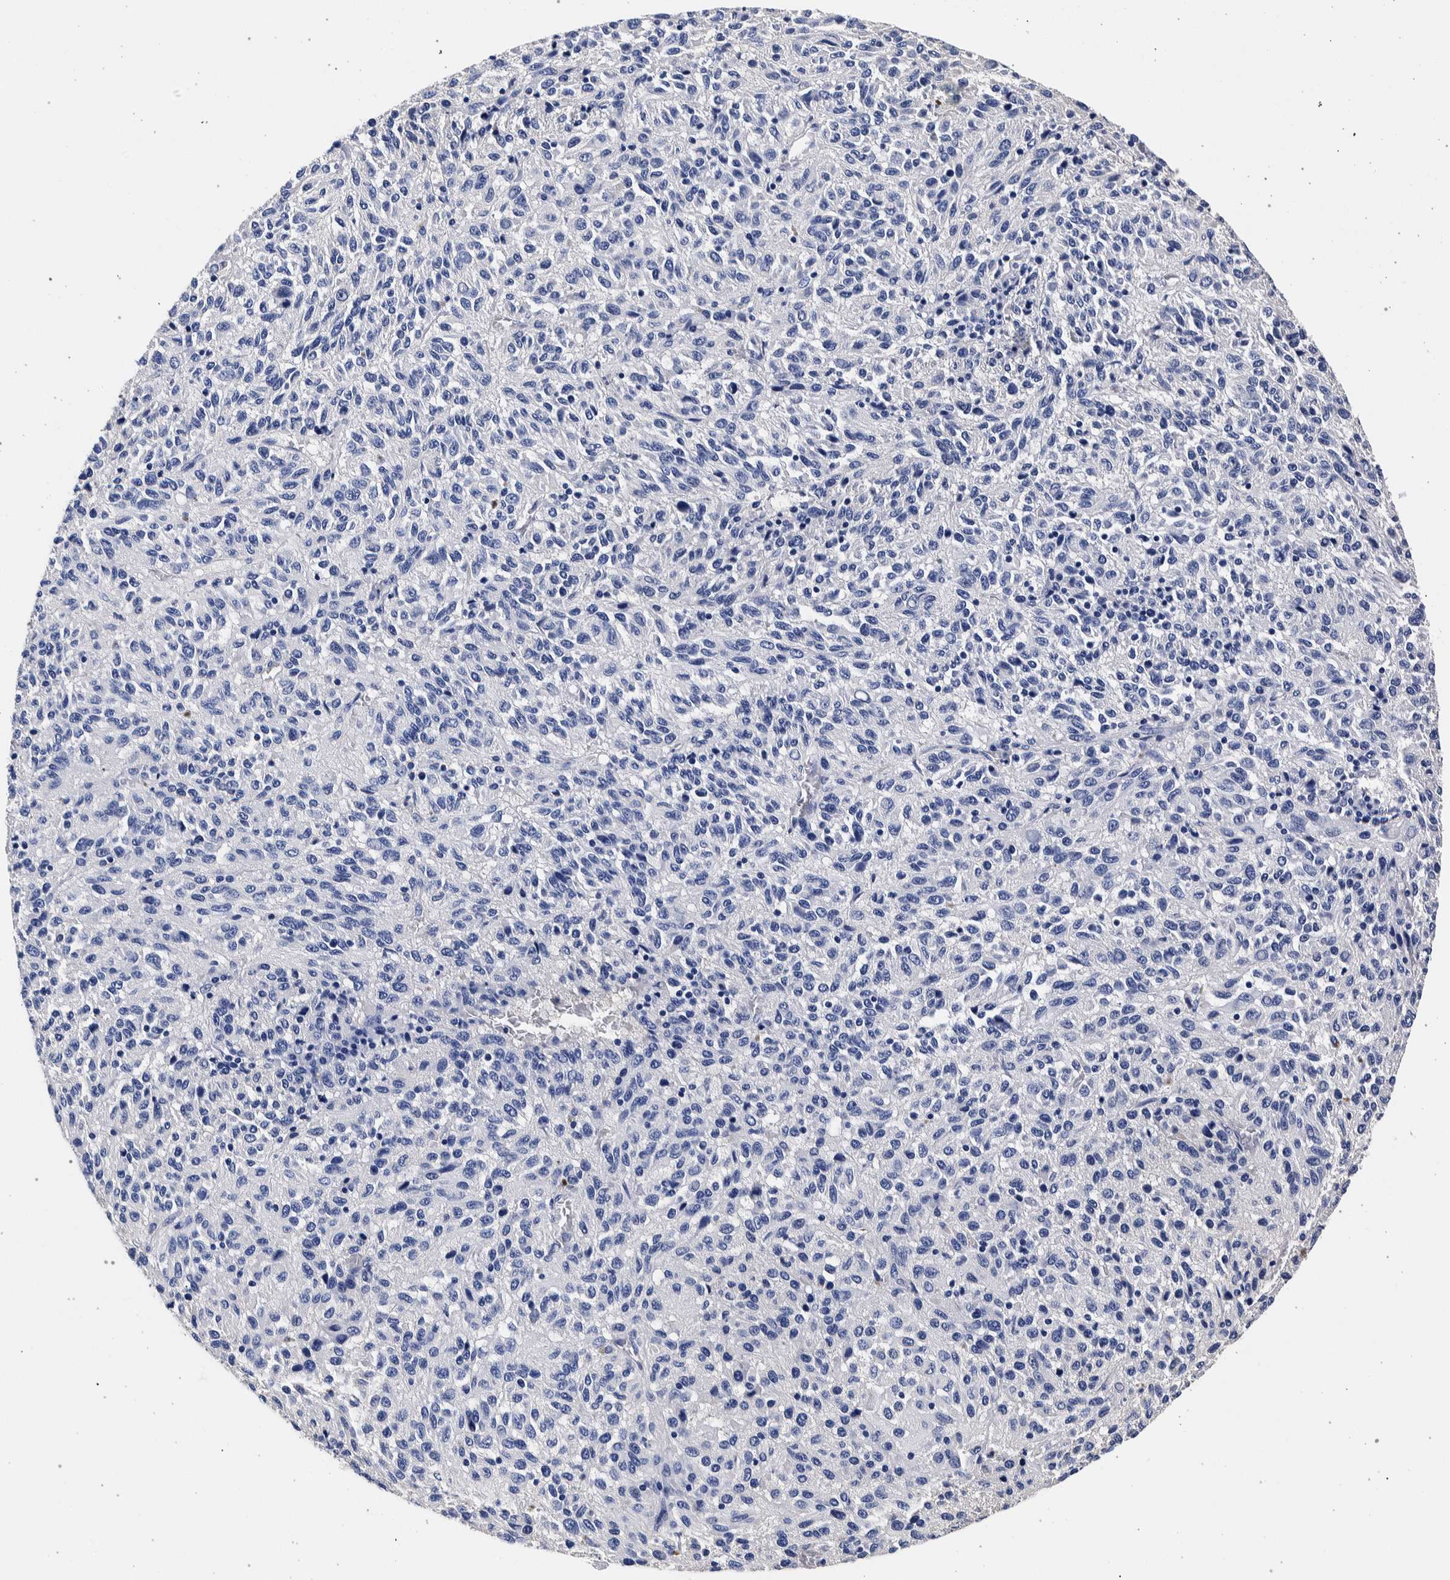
{"staining": {"intensity": "negative", "quantity": "none", "location": "none"}, "tissue": "melanoma", "cell_type": "Tumor cells", "image_type": "cancer", "snomed": [{"axis": "morphology", "description": "Malignant melanoma, Metastatic site"}, {"axis": "topography", "description": "Lung"}], "caption": "Tumor cells show no significant expression in malignant melanoma (metastatic site). The staining is performed using DAB (3,3'-diaminobenzidine) brown chromogen with nuclei counter-stained in using hematoxylin.", "gene": "NIBAN2", "patient": {"sex": "male", "age": 64}}